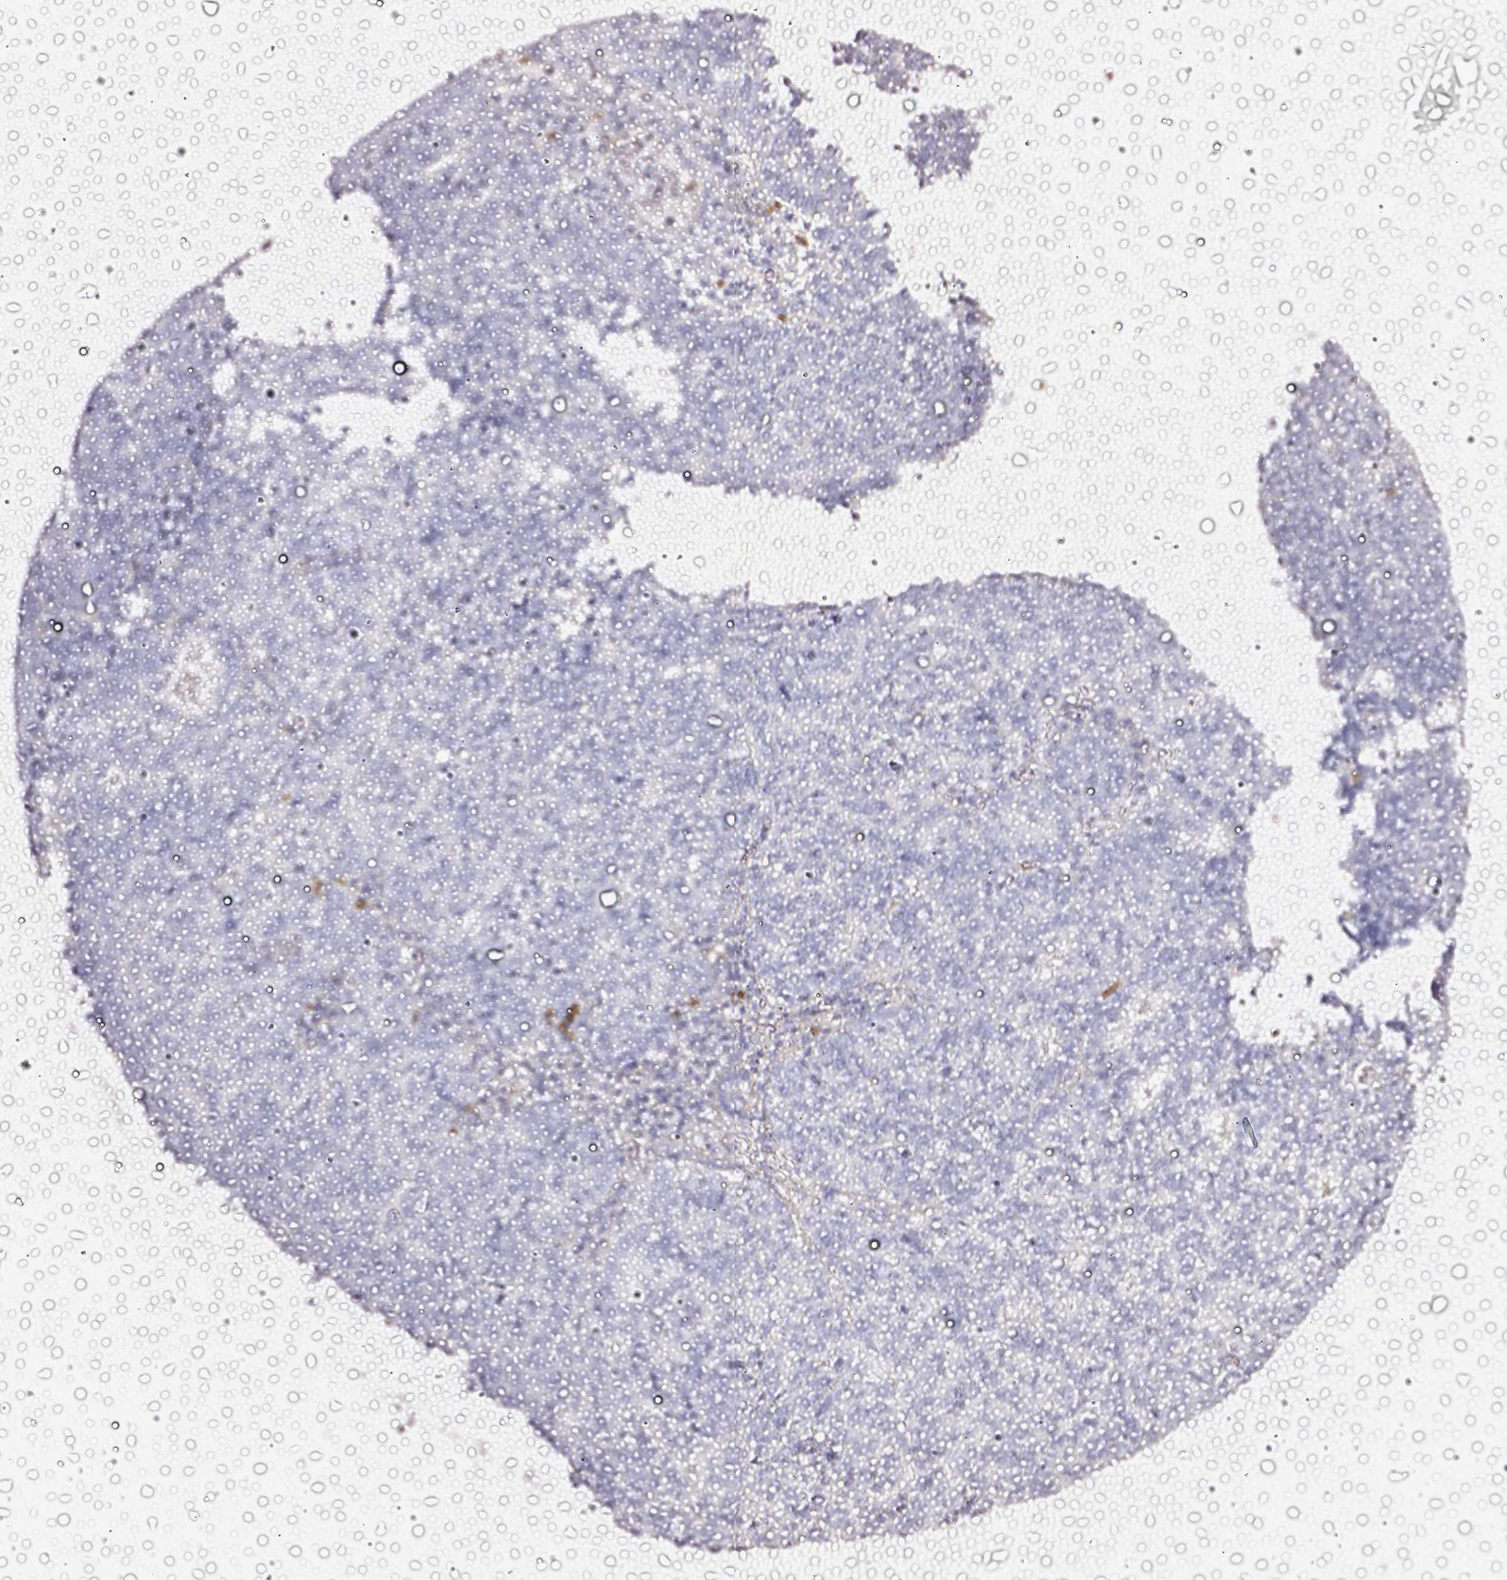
{"staining": {"intensity": "negative", "quantity": "none", "location": "none"}, "tissue": "cervical cancer", "cell_type": "Tumor cells", "image_type": "cancer", "snomed": [{"axis": "morphology", "description": "Adenocarcinoma, NOS"}, {"axis": "topography", "description": "Cervix"}], "caption": "Image shows no significant protein positivity in tumor cells of cervical adenocarcinoma.", "gene": "CYB561A3", "patient": {"sex": "female", "age": 38}}